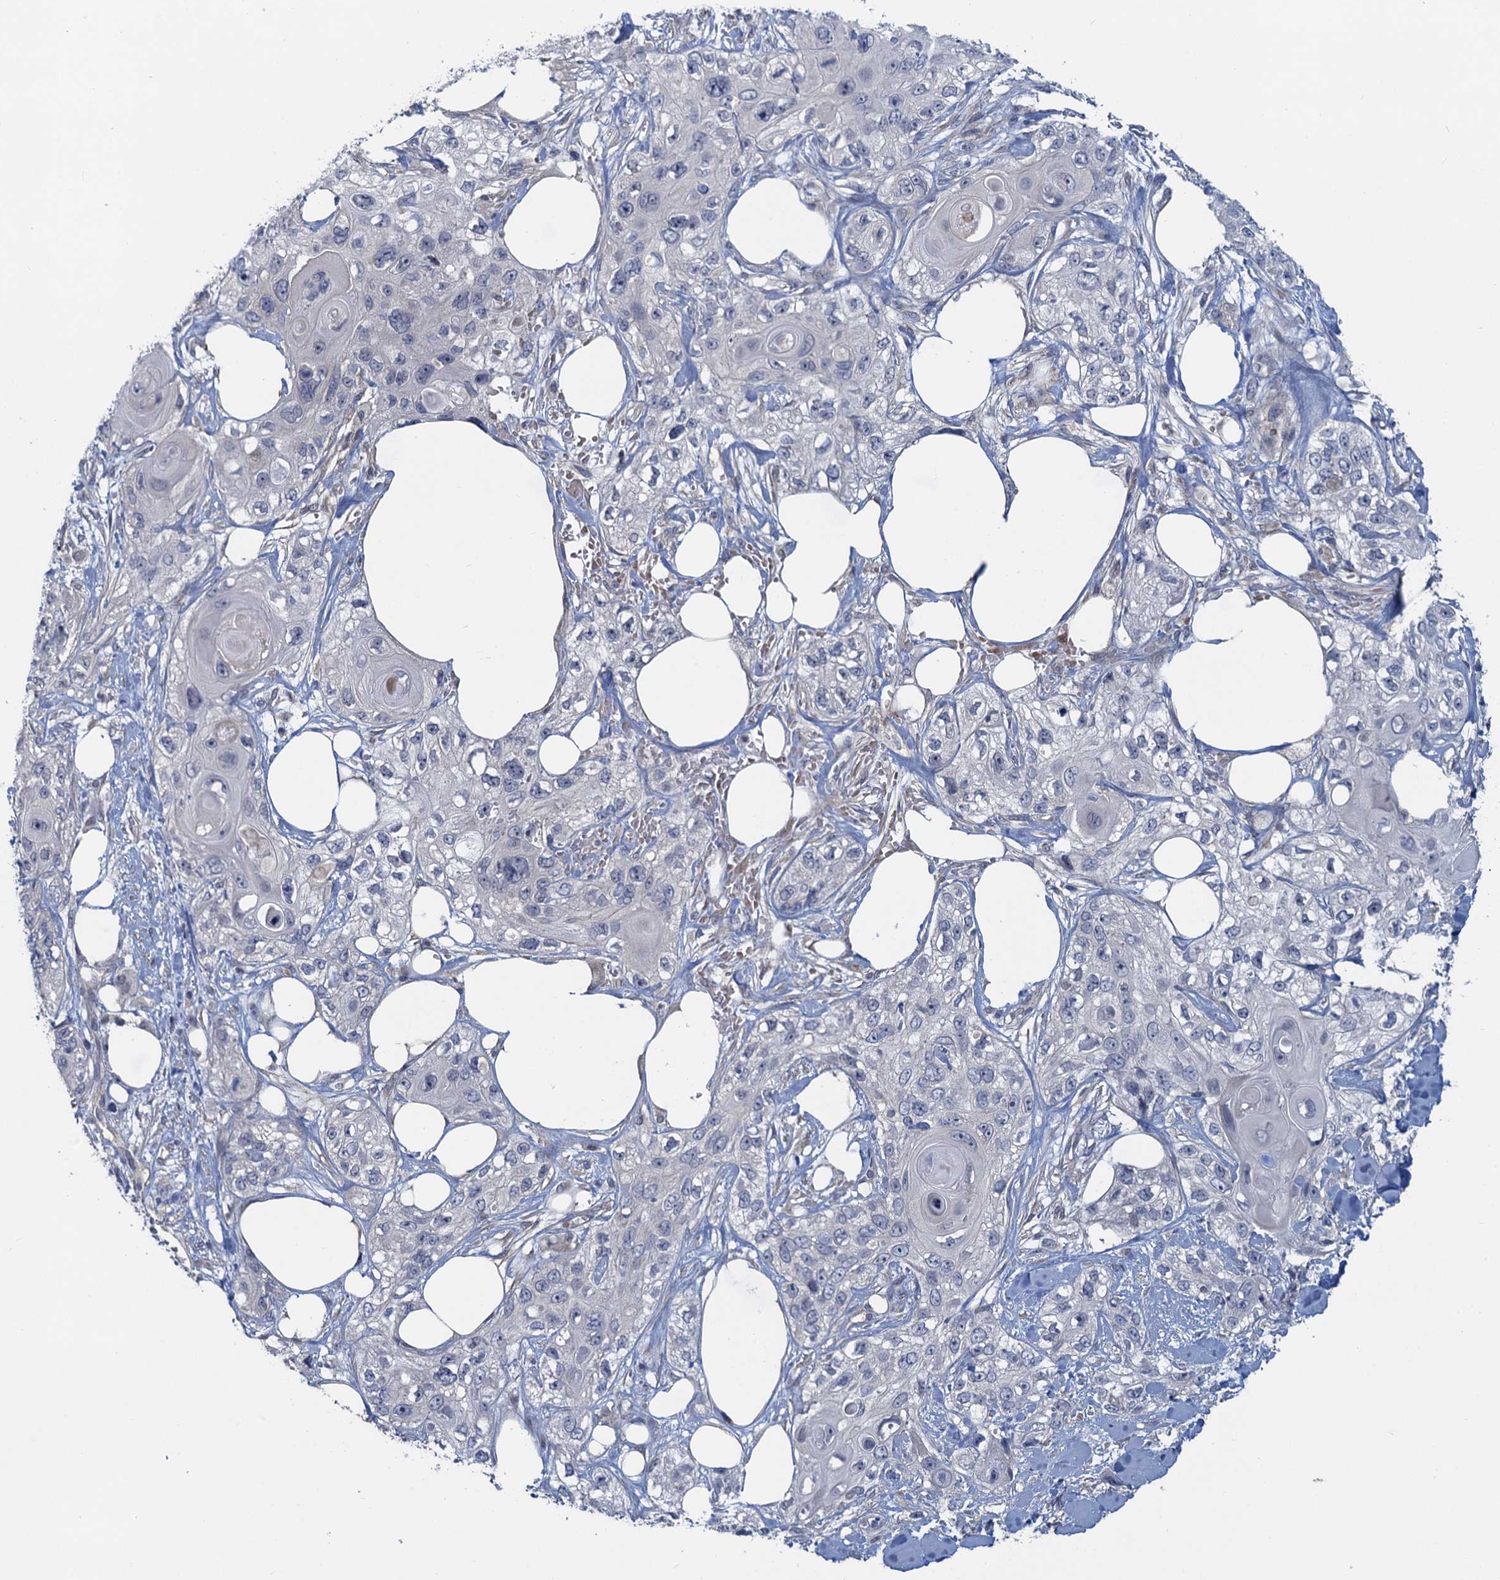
{"staining": {"intensity": "negative", "quantity": "none", "location": "none"}, "tissue": "skin cancer", "cell_type": "Tumor cells", "image_type": "cancer", "snomed": [{"axis": "morphology", "description": "Normal tissue, NOS"}, {"axis": "morphology", "description": "Squamous cell carcinoma, NOS"}, {"axis": "topography", "description": "Skin"}], "caption": "Human skin cancer stained for a protein using immunohistochemistry exhibits no expression in tumor cells.", "gene": "MYO16", "patient": {"sex": "male", "age": 72}}